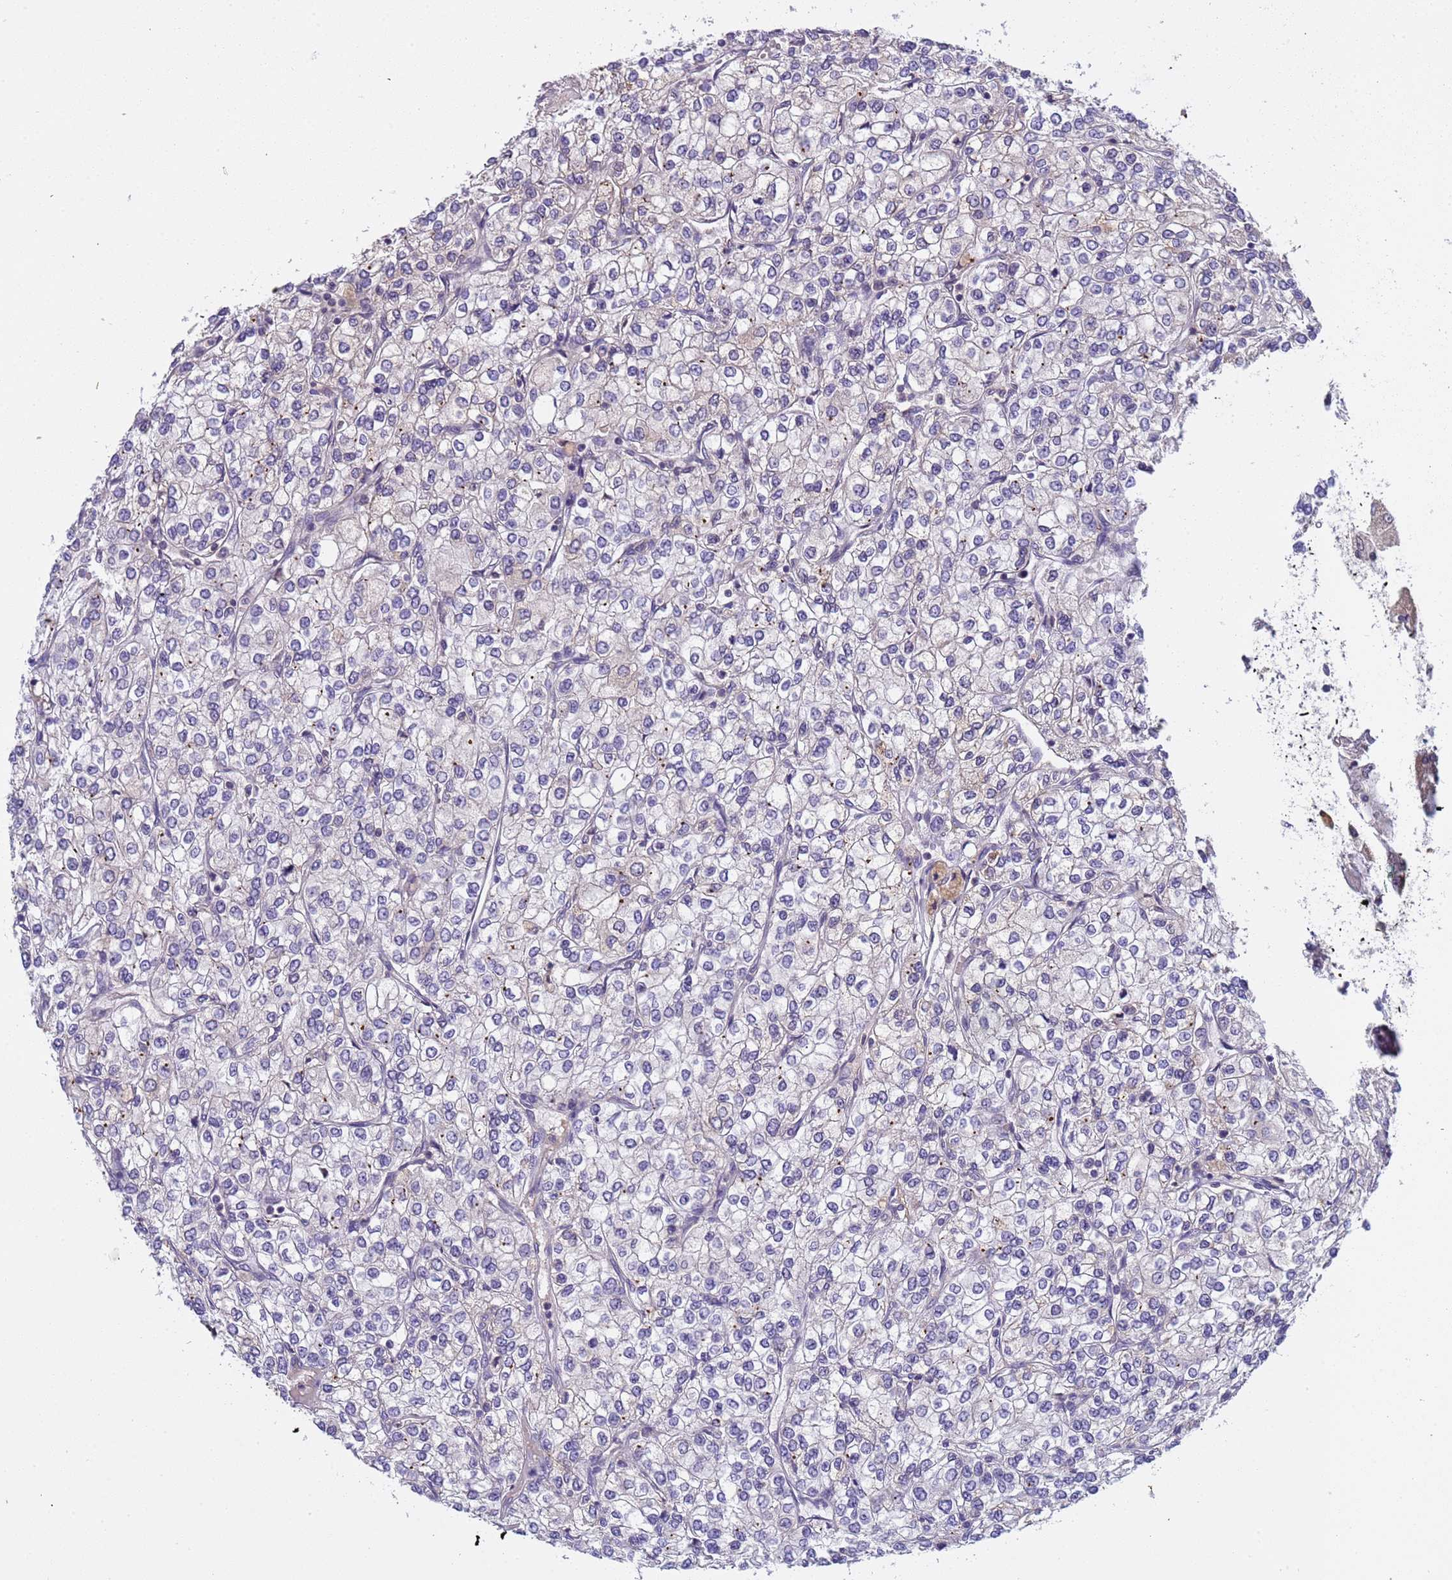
{"staining": {"intensity": "negative", "quantity": "none", "location": "none"}, "tissue": "renal cancer", "cell_type": "Tumor cells", "image_type": "cancer", "snomed": [{"axis": "morphology", "description": "Adenocarcinoma, NOS"}, {"axis": "topography", "description": "Kidney"}], "caption": "Image shows no significant protein positivity in tumor cells of renal adenocarcinoma.", "gene": "PLCXD3", "patient": {"sex": "male", "age": 80}}